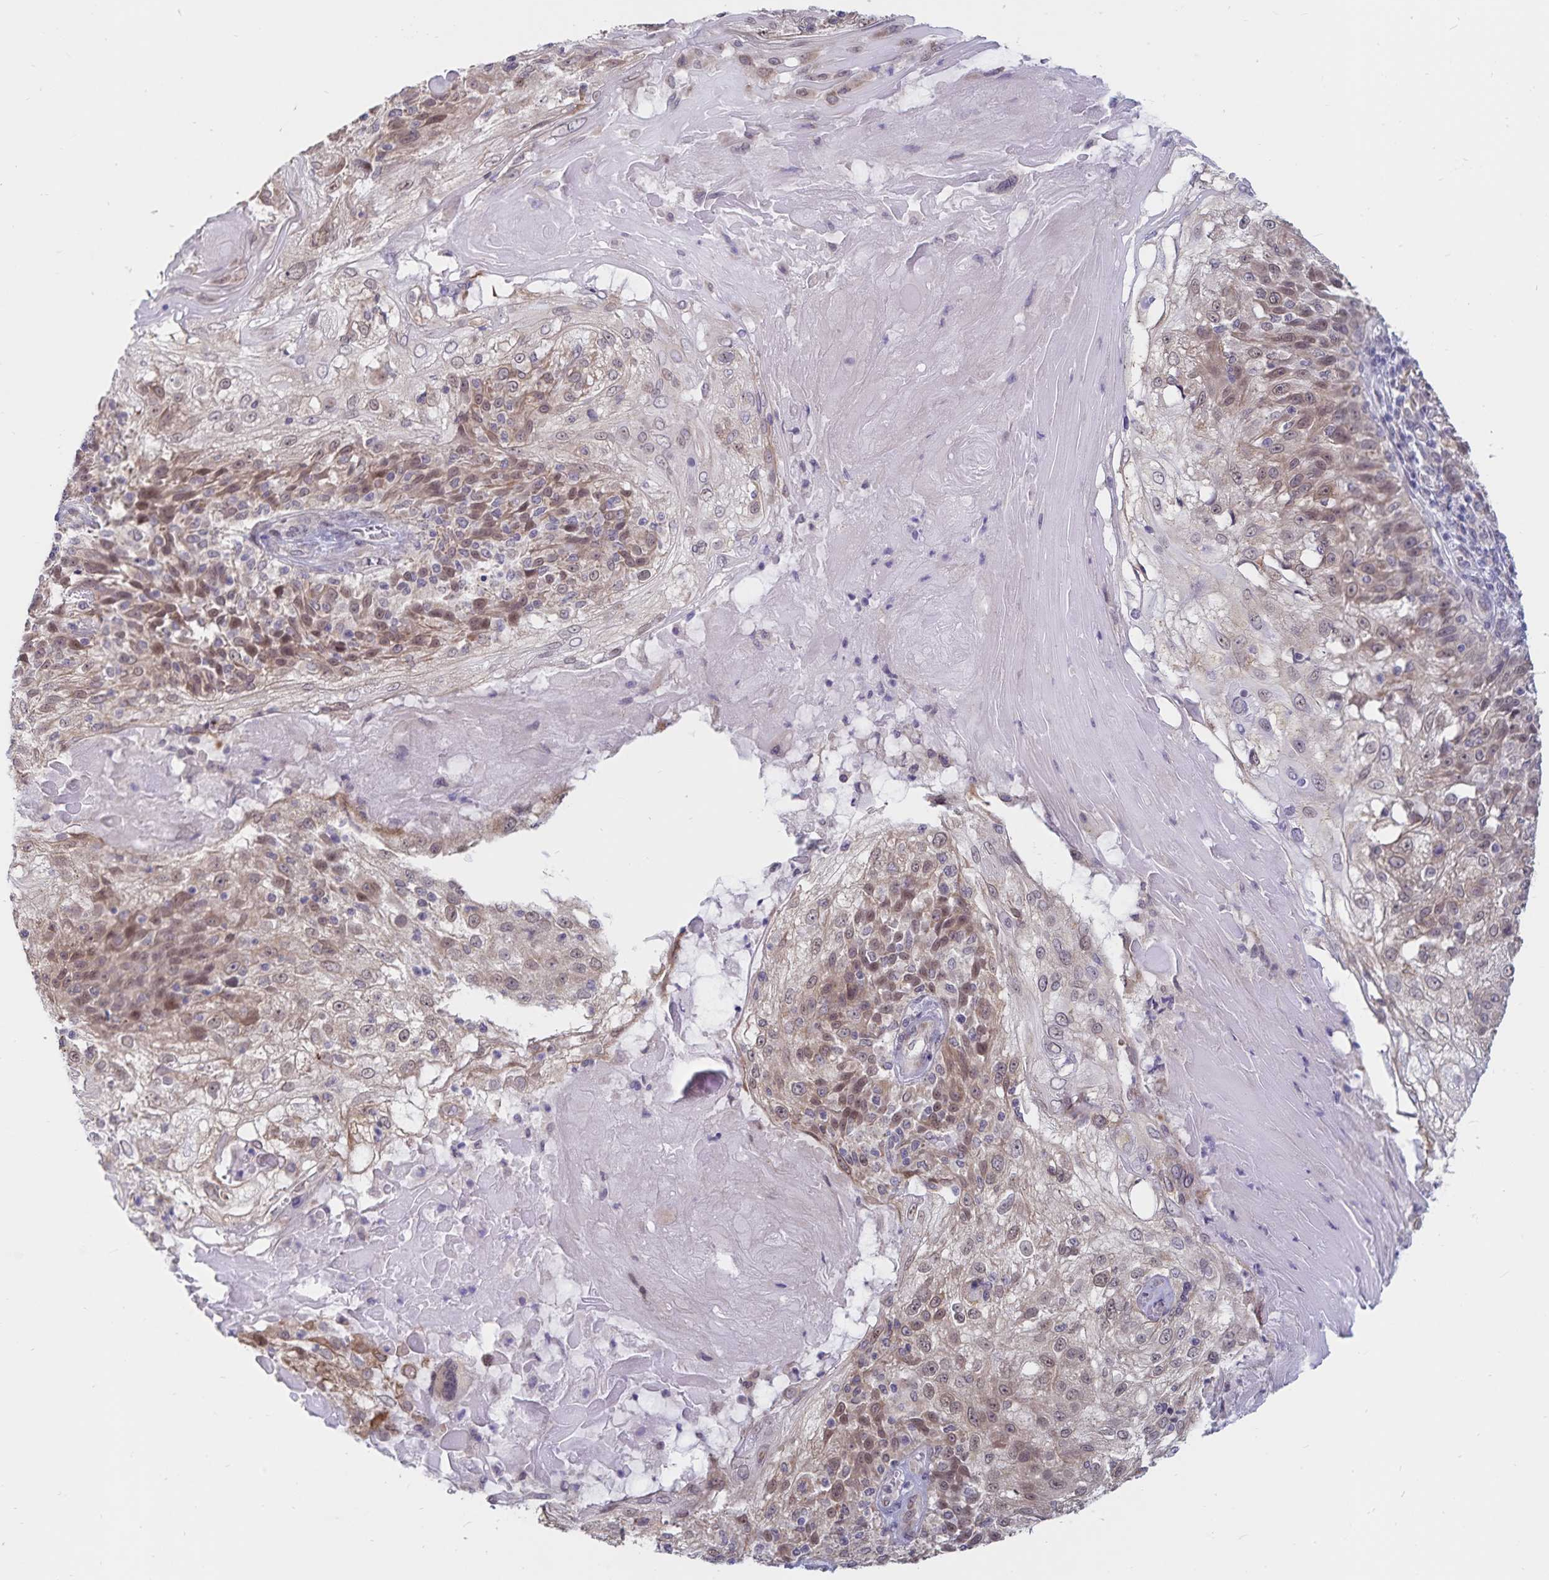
{"staining": {"intensity": "moderate", "quantity": "<25%", "location": "cytoplasmic/membranous,nuclear"}, "tissue": "skin cancer", "cell_type": "Tumor cells", "image_type": "cancer", "snomed": [{"axis": "morphology", "description": "Normal tissue, NOS"}, {"axis": "morphology", "description": "Squamous cell carcinoma, NOS"}, {"axis": "topography", "description": "Skin"}], "caption": "Moderate cytoplasmic/membranous and nuclear expression is appreciated in approximately <25% of tumor cells in skin squamous cell carcinoma.", "gene": "ATP2A2", "patient": {"sex": "female", "age": 83}}